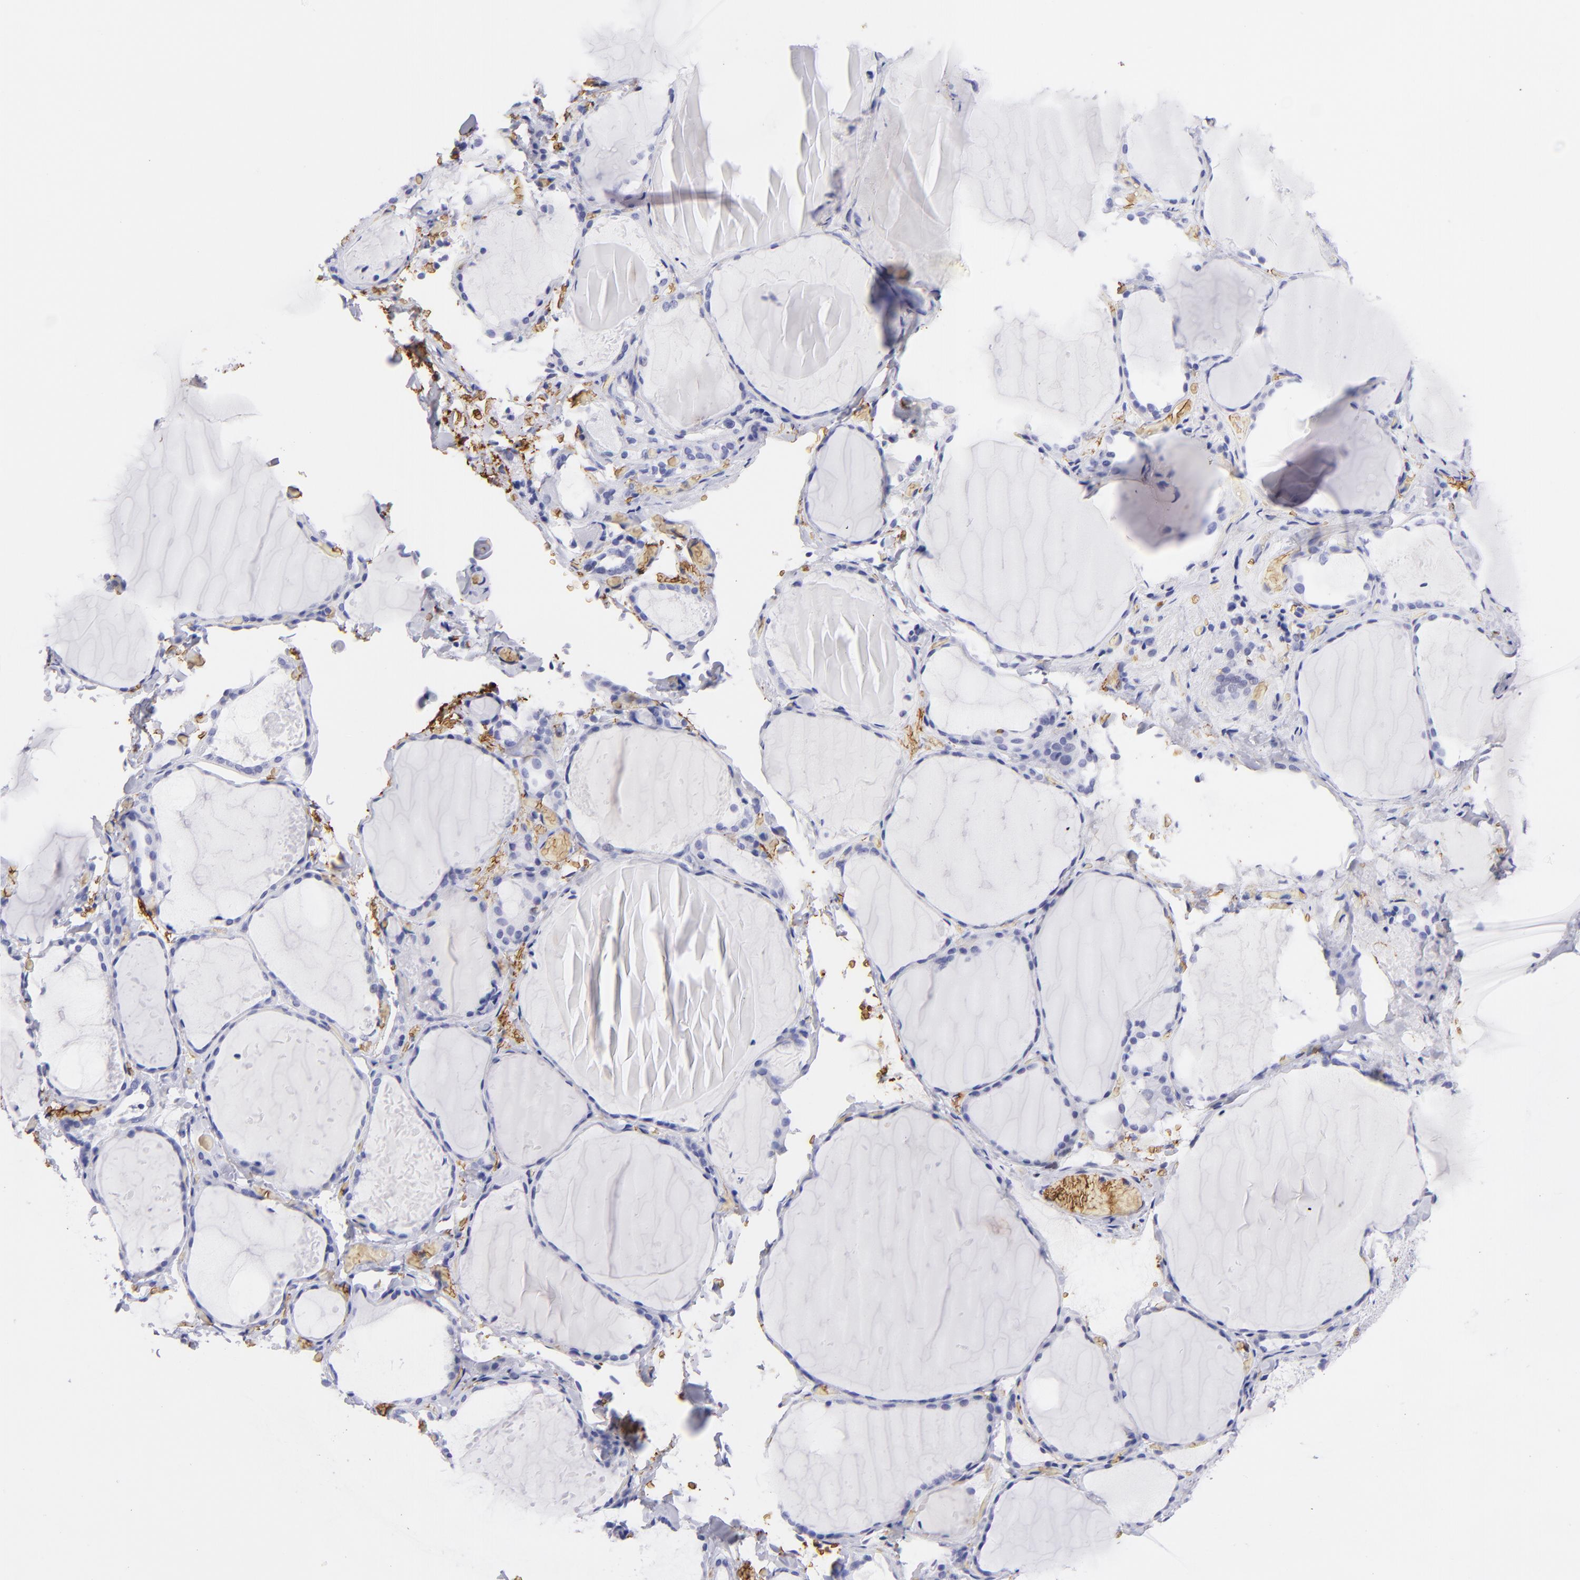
{"staining": {"intensity": "negative", "quantity": "none", "location": "none"}, "tissue": "thyroid gland", "cell_type": "Glandular cells", "image_type": "normal", "snomed": [{"axis": "morphology", "description": "Normal tissue, NOS"}, {"axis": "topography", "description": "Thyroid gland"}], "caption": "Thyroid gland was stained to show a protein in brown. There is no significant expression in glandular cells. Brightfield microscopy of immunohistochemistry stained with DAB (3,3'-diaminobenzidine) (brown) and hematoxylin (blue), captured at high magnification.", "gene": "GYPA", "patient": {"sex": "female", "age": 22}}